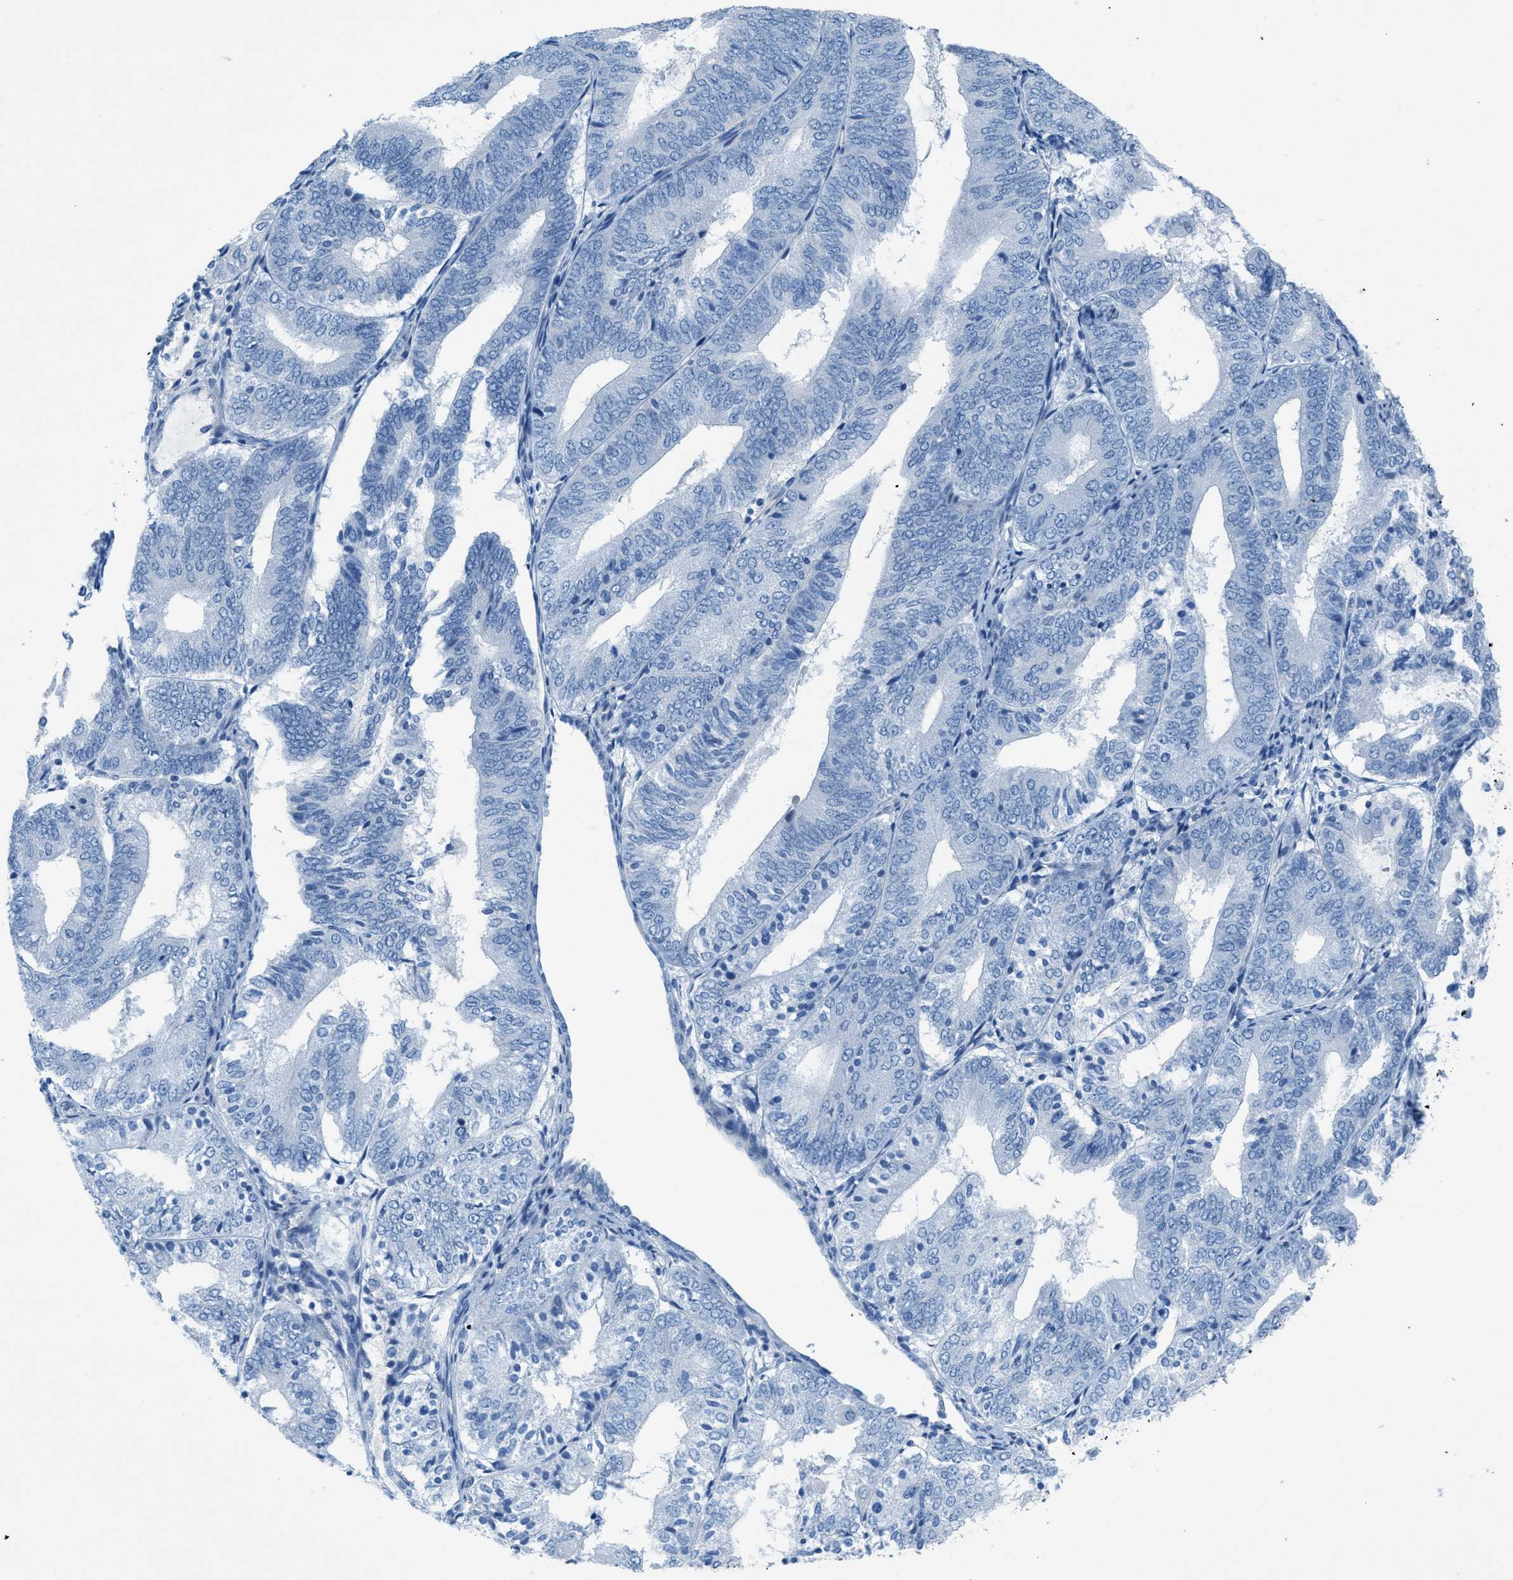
{"staining": {"intensity": "negative", "quantity": "none", "location": "none"}, "tissue": "endometrial cancer", "cell_type": "Tumor cells", "image_type": "cancer", "snomed": [{"axis": "morphology", "description": "Adenocarcinoma, NOS"}, {"axis": "topography", "description": "Endometrium"}], "caption": "Human endometrial cancer stained for a protein using immunohistochemistry (IHC) exhibits no staining in tumor cells.", "gene": "GALNT17", "patient": {"sex": "female", "age": 81}}